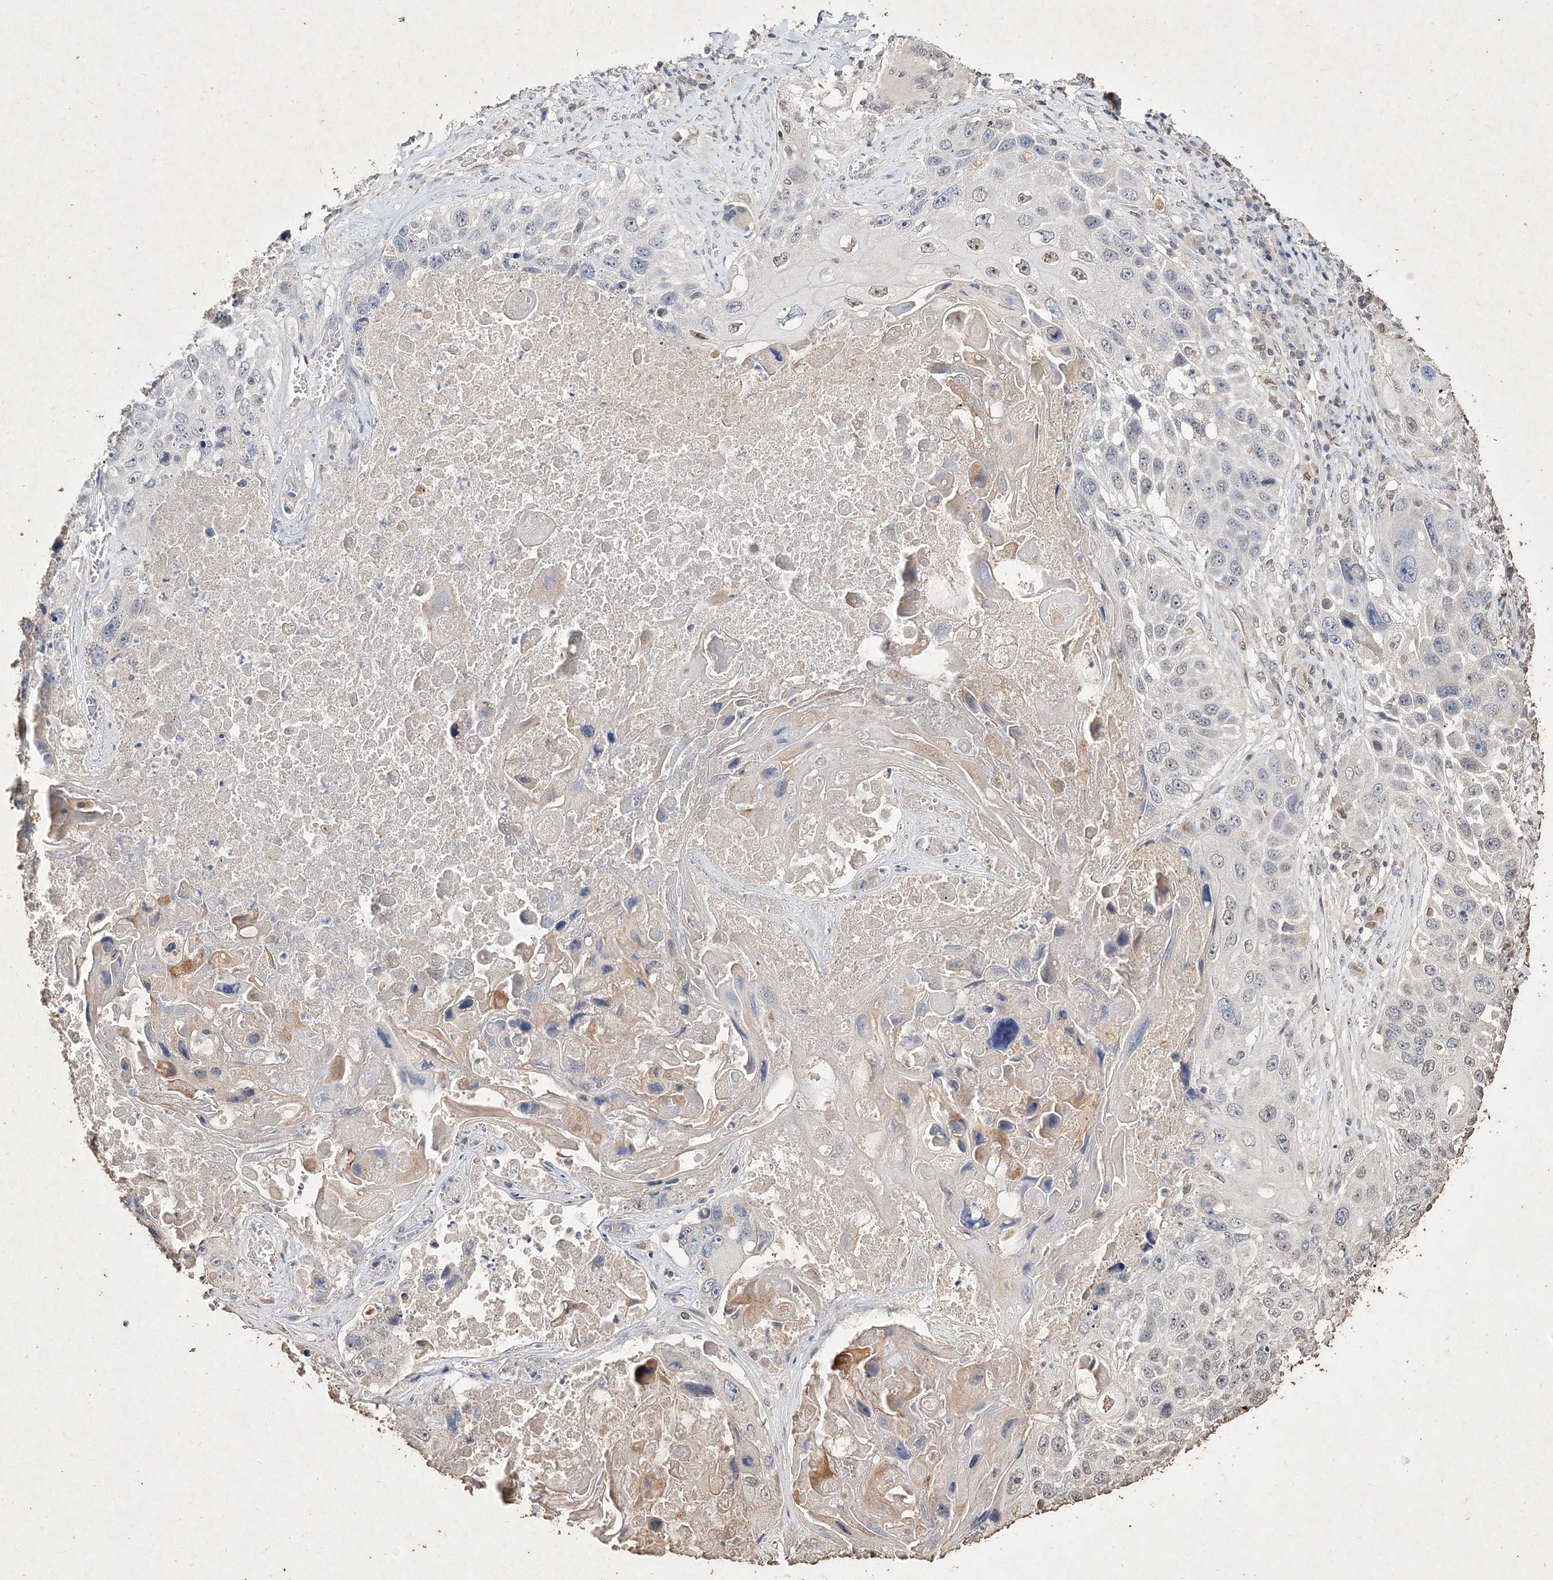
{"staining": {"intensity": "negative", "quantity": "none", "location": "none"}, "tissue": "lung cancer", "cell_type": "Tumor cells", "image_type": "cancer", "snomed": [{"axis": "morphology", "description": "Squamous cell carcinoma, NOS"}, {"axis": "topography", "description": "Lung"}], "caption": "This is an immunohistochemistry photomicrograph of lung squamous cell carcinoma. There is no staining in tumor cells.", "gene": "C3orf38", "patient": {"sex": "male", "age": 61}}